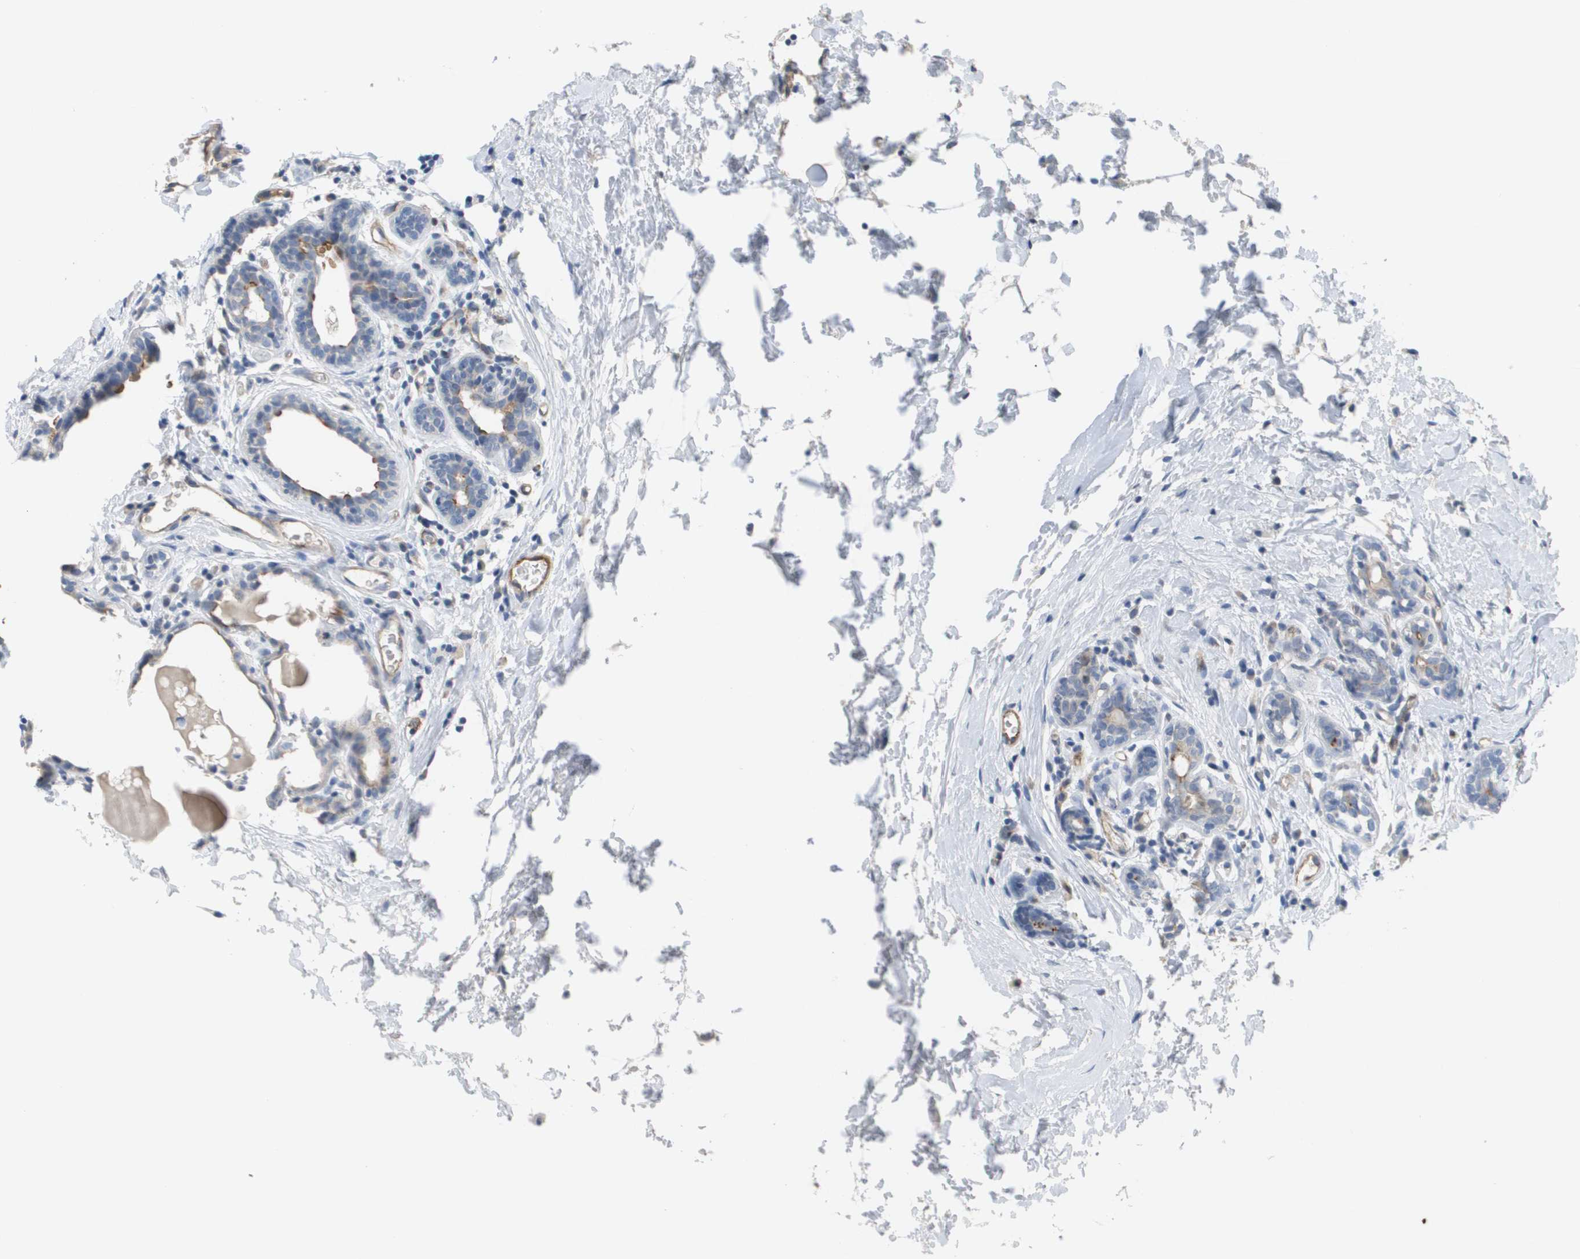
{"staining": {"intensity": "weak", "quantity": "<25%", "location": "cytoplasmic/membranous"}, "tissue": "breast cancer", "cell_type": "Tumor cells", "image_type": "cancer", "snomed": [{"axis": "morphology", "description": "Normal tissue, NOS"}, {"axis": "morphology", "description": "Duct carcinoma"}, {"axis": "topography", "description": "Breast"}], "caption": "Tumor cells are negative for brown protein staining in breast cancer.", "gene": "ANGPT2", "patient": {"sex": "female", "age": 40}}